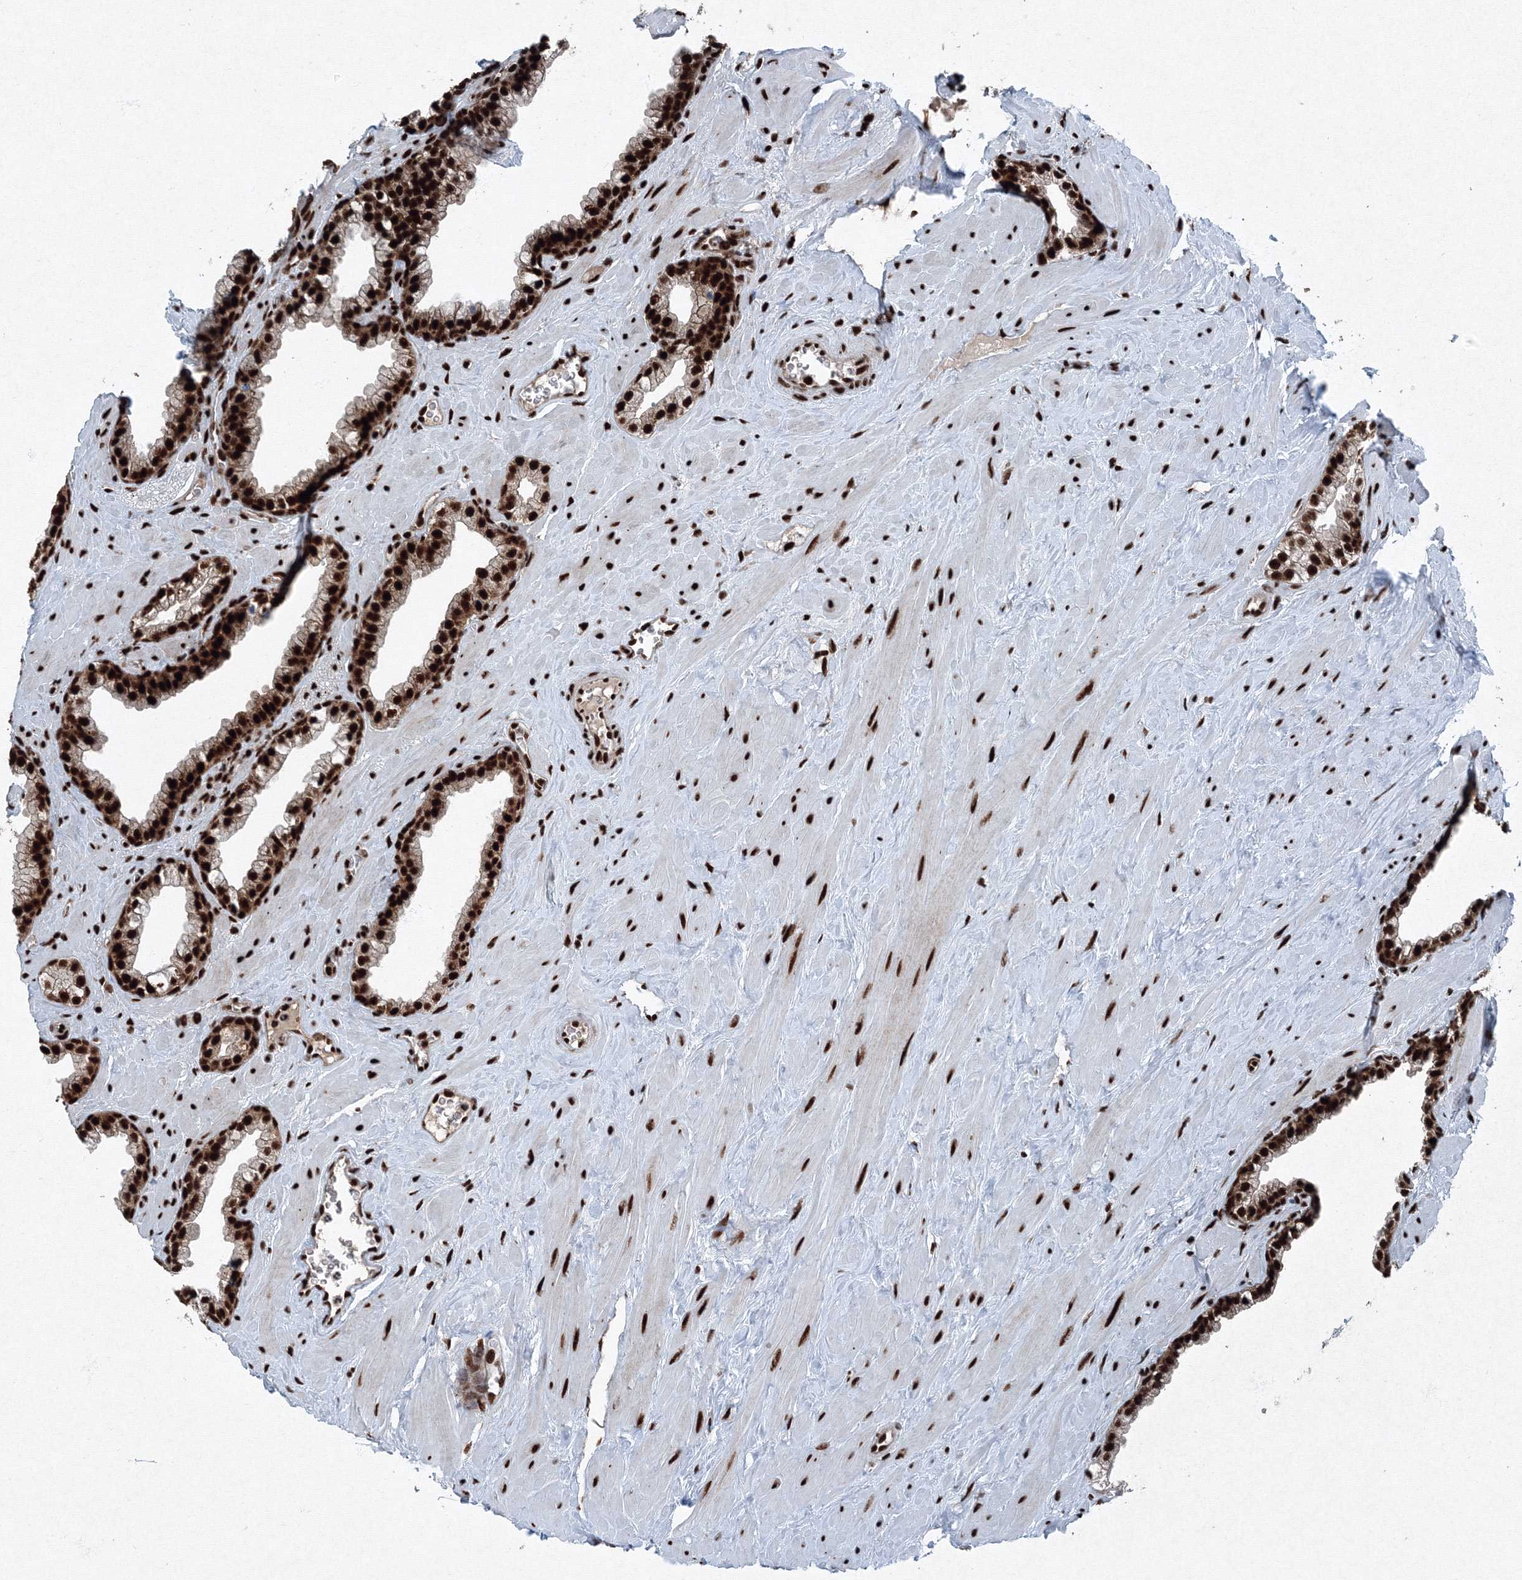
{"staining": {"intensity": "strong", "quantity": ">75%", "location": "nuclear"}, "tissue": "prostate", "cell_type": "Glandular cells", "image_type": "normal", "snomed": [{"axis": "morphology", "description": "Normal tissue, NOS"}, {"axis": "morphology", "description": "Urothelial carcinoma, Low grade"}, {"axis": "topography", "description": "Urinary bladder"}, {"axis": "topography", "description": "Prostate"}], "caption": "Protein staining by IHC exhibits strong nuclear staining in about >75% of glandular cells in unremarkable prostate.", "gene": "SNRPC", "patient": {"sex": "male", "age": 60}}